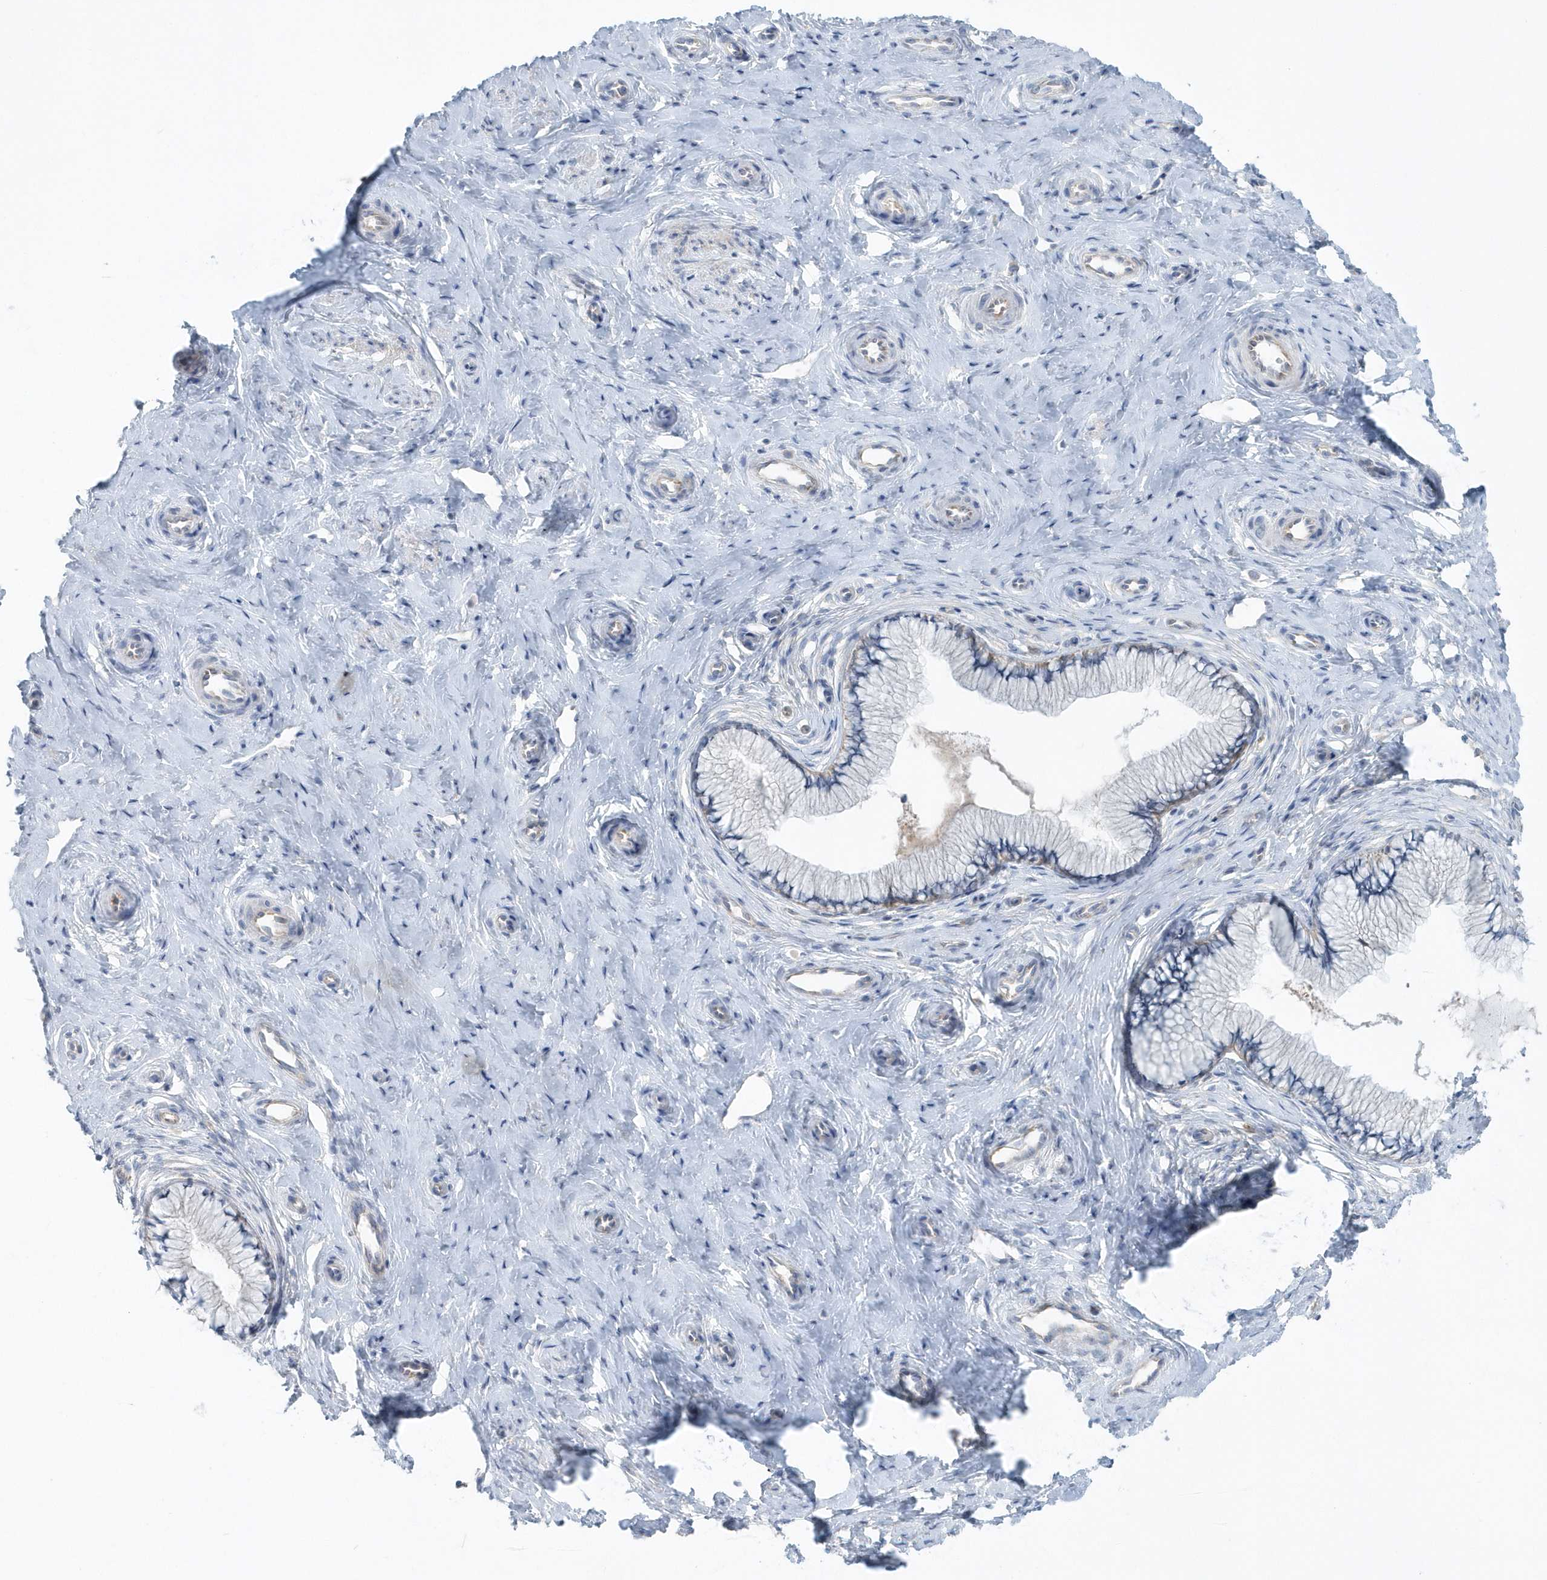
{"staining": {"intensity": "negative", "quantity": "none", "location": "none"}, "tissue": "cervix", "cell_type": "Glandular cells", "image_type": "normal", "snomed": [{"axis": "morphology", "description": "Normal tissue, NOS"}, {"axis": "topography", "description": "Cervix"}], "caption": "Immunohistochemistry (IHC) of unremarkable human cervix shows no expression in glandular cells.", "gene": "EIF3C", "patient": {"sex": "female", "age": 36}}